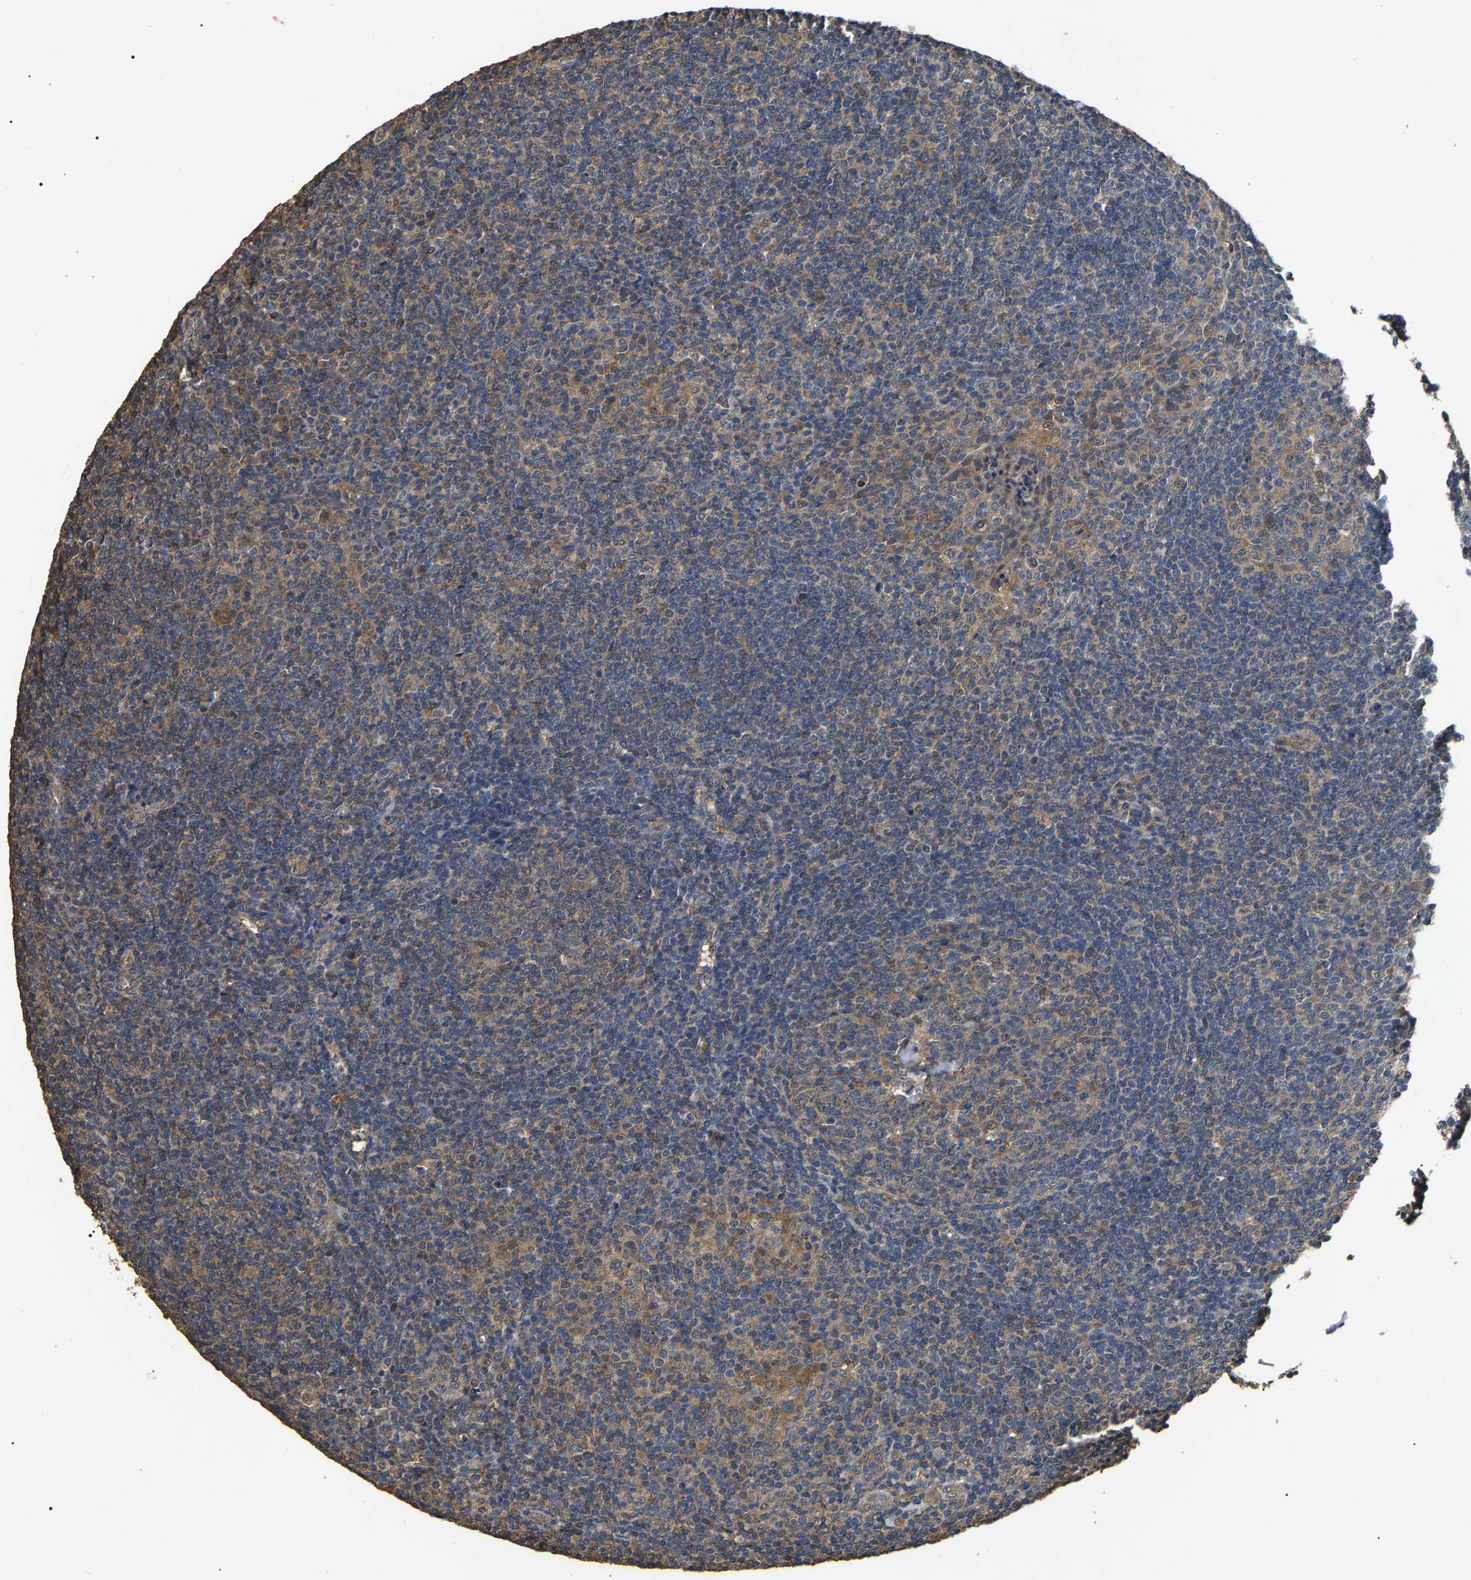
{"staining": {"intensity": "weak", "quantity": "25%-75%", "location": "cytoplasmic/membranous,nuclear"}, "tissue": "tonsil", "cell_type": "Germinal center cells", "image_type": "normal", "snomed": [{"axis": "morphology", "description": "Normal tissue, NOS"}, {"axis": "topography", "description": "Tonsil"}], "caption": "Immunohistochemistry (IHC) (DAB) staining of benign human tonsil demonstrates weak cytoplasmic/membranous,nuclear protein expression in about 25%-75% of germinal center cells.", "gene": "PSMD8", "patient": {"sex": "male", "age": 37}}